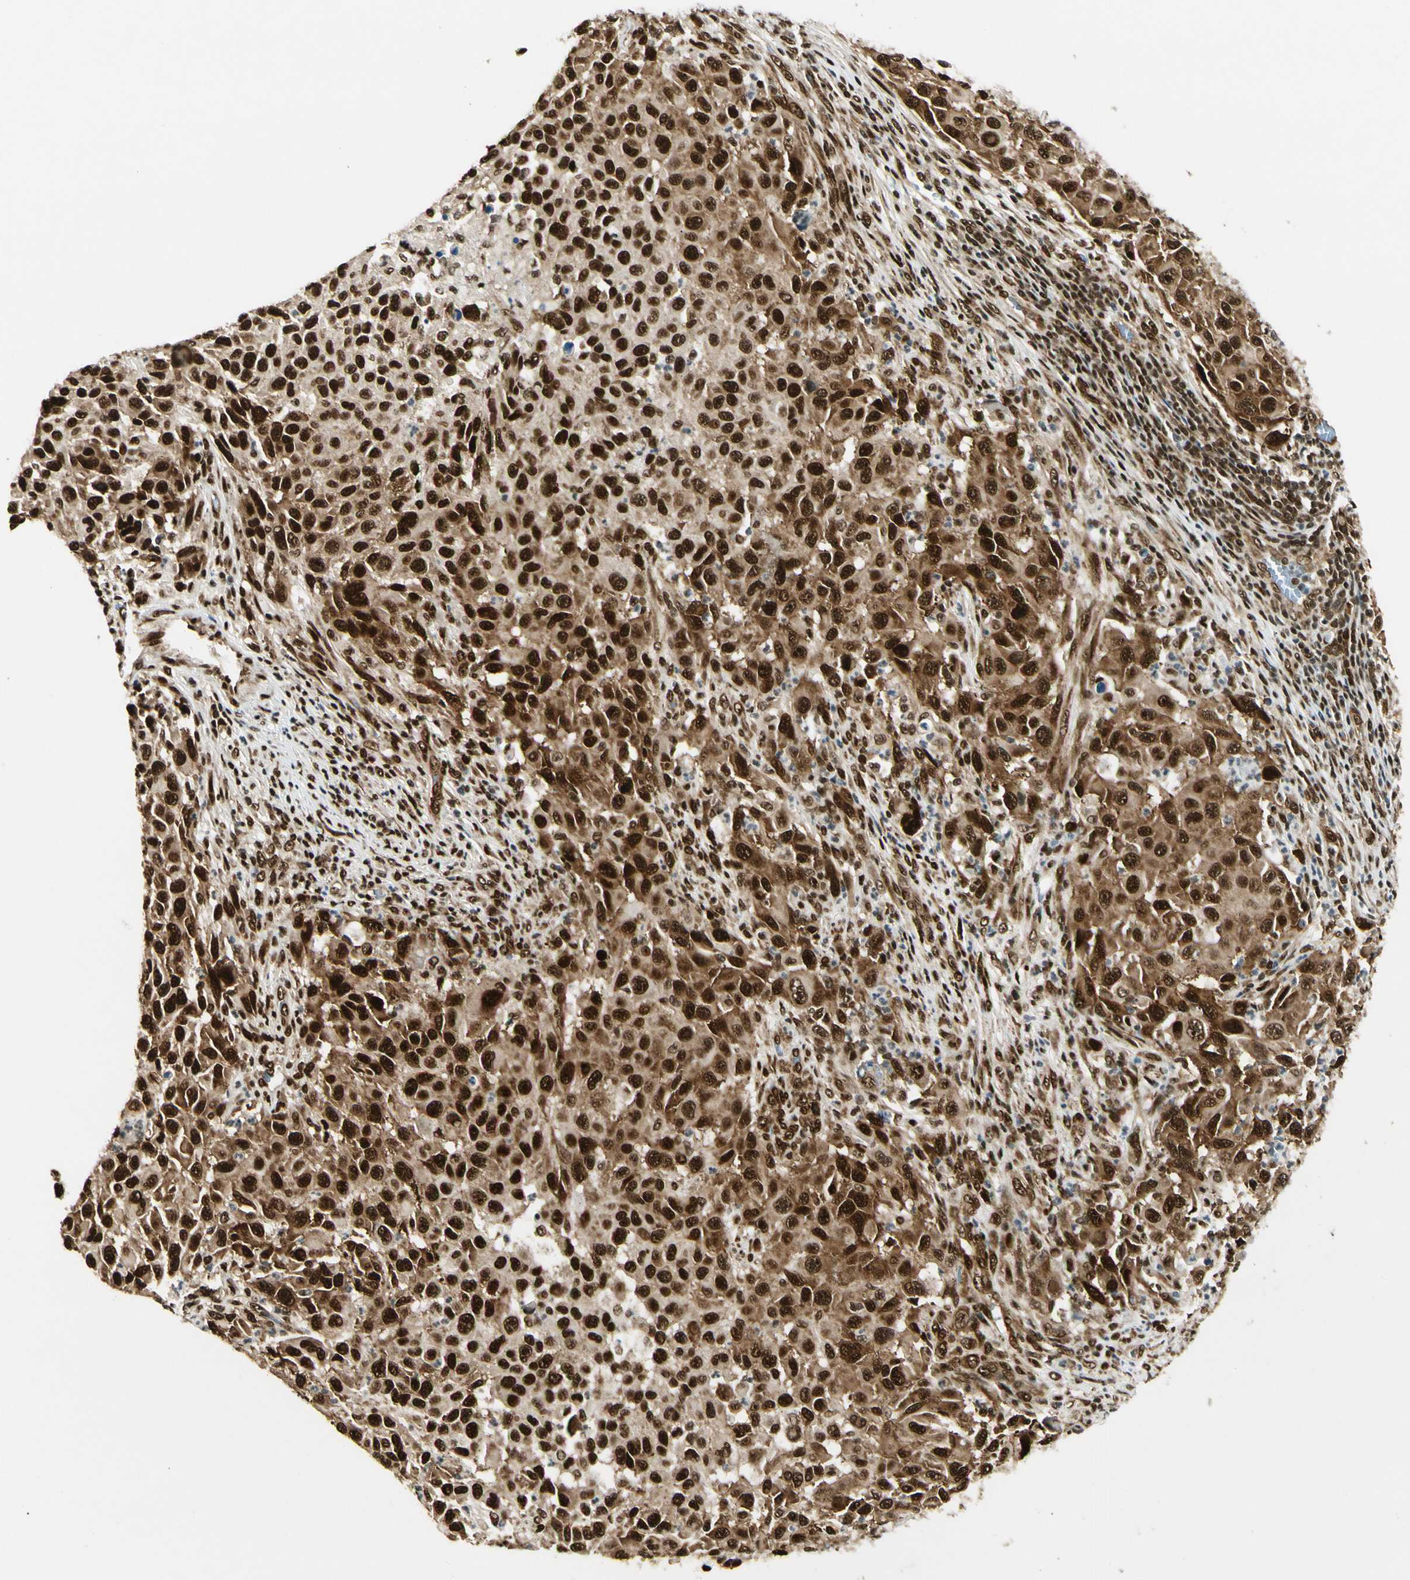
{"staining": {"intensity": "strong", "quantity": ">75%", "location": "cytoplasmic/membranous,nuclear"}, "tissue": "melanoma", "cell_type": "Tumor cells", "image_type": "cancer", "snomed": [{"axis": "morphology", "description": "Malignant melanoma, Metastatic site"}, {"axis": "topography", "description": "Lymph node"}], "caption": "Brown immunohistochemical staining in human melanoma displays strong cytoplasmic/membranous and nuclear positivity in about >75% of tumor cells. (DAB (3,3'-diaminobenzidine) IHC, brown staining for protein, blue staining for nuclei).", "gene": "FUS", "patient": {"sex": "male", "age": 61}}